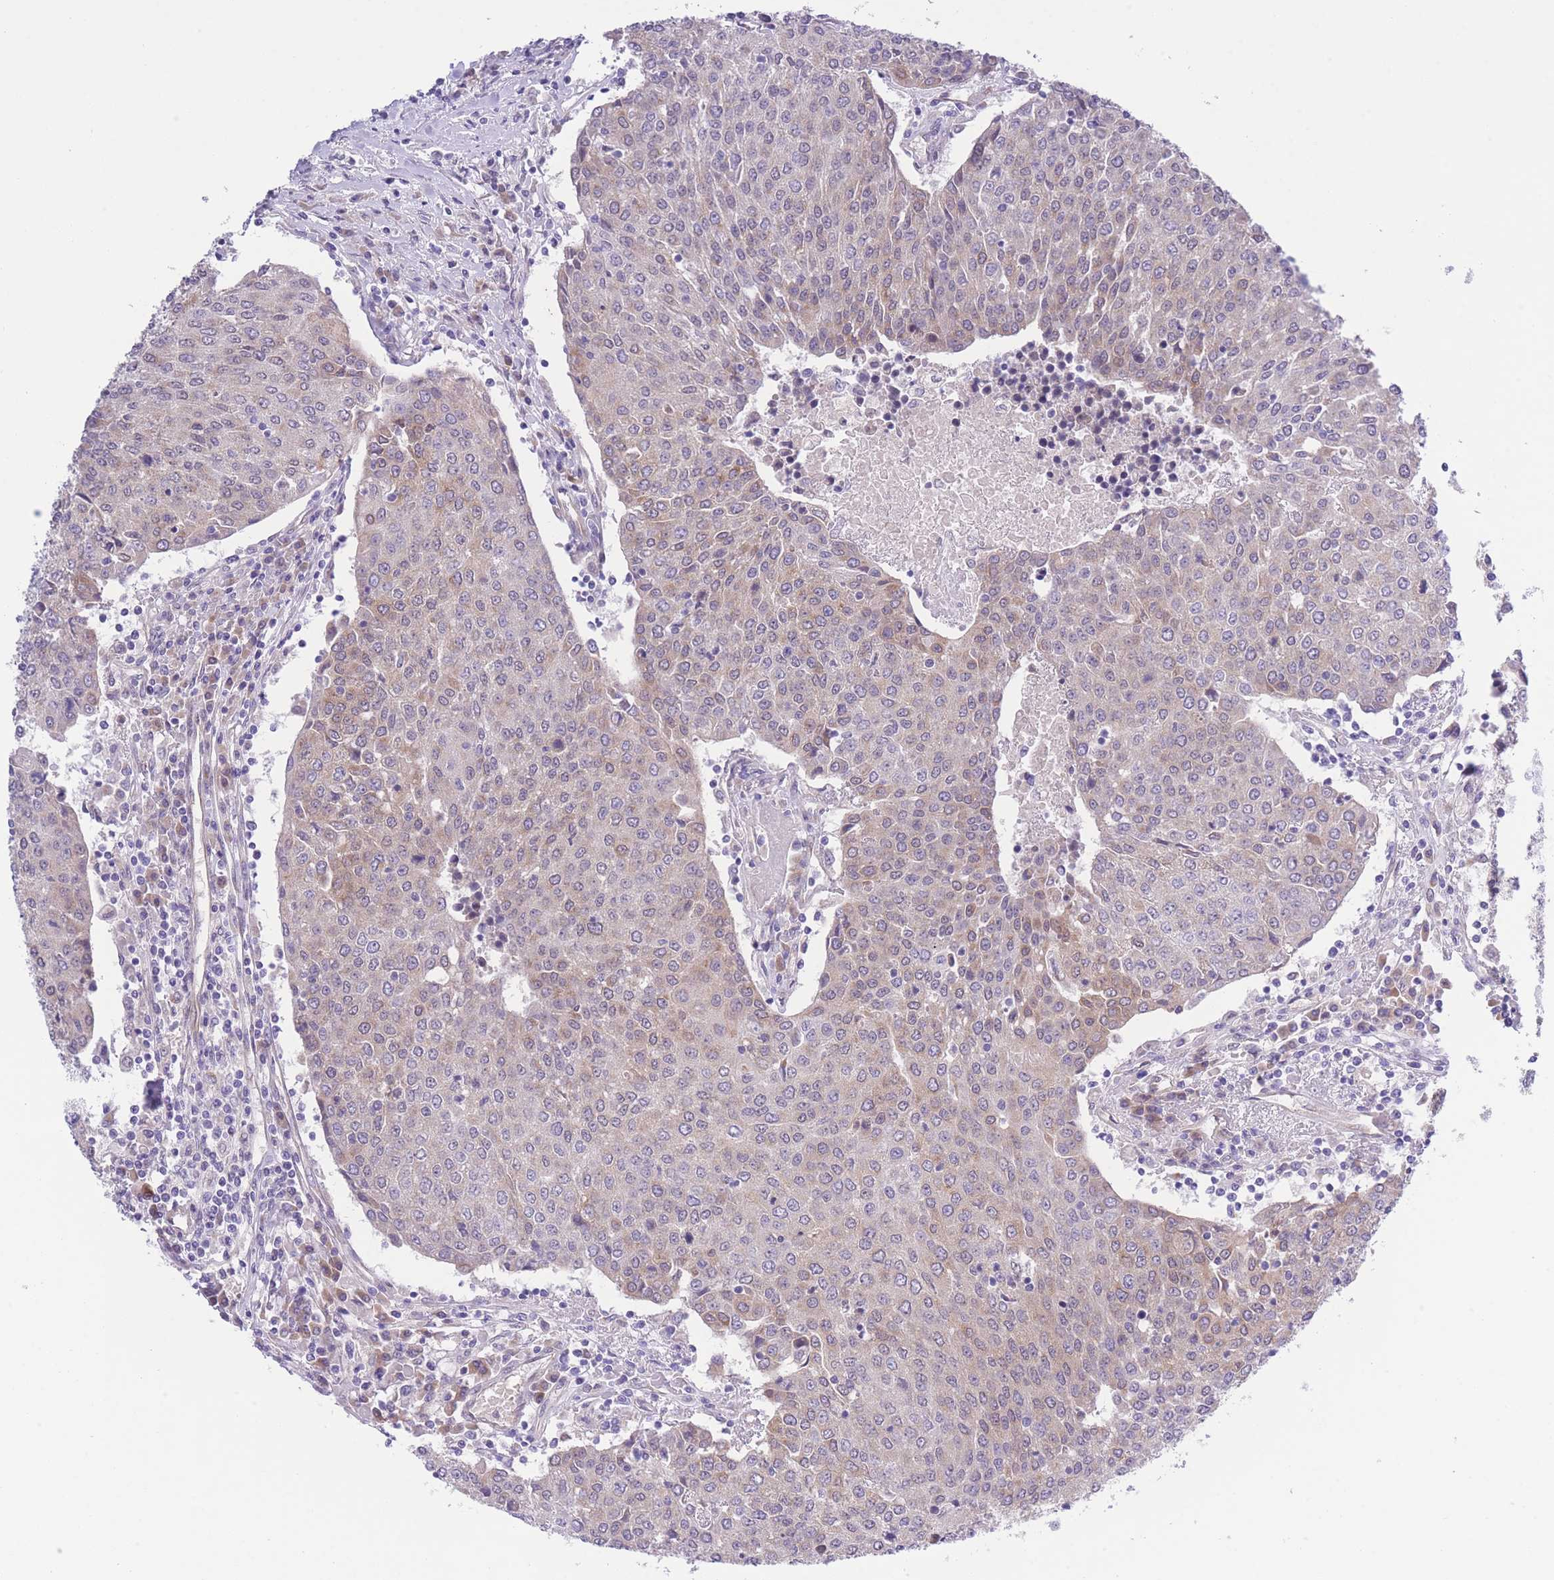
{"staining": {"intensity": "weak", "quantity": "25%-75%", "location": "cytoplasmic/membranous"}, "tissue": "urothelial cancer", "cell_type": "Tumor cells", "image_type": "cancer", "snomed": [{"axis": "morphology", "description": "Urothelial carcinoma, High grade"}, {"axis": "topography", "description": "Urinary bladder"}], "caption": "DAB (3,3'-diaminobenzidine) immunohistochemical staining of urothelial cancer exhibits weak cytoplasmic/membranous protein expression in about 25%-75% of tumor cells.", "gene": "WWOX", "patient": {"sex": "female", "age": 85}}